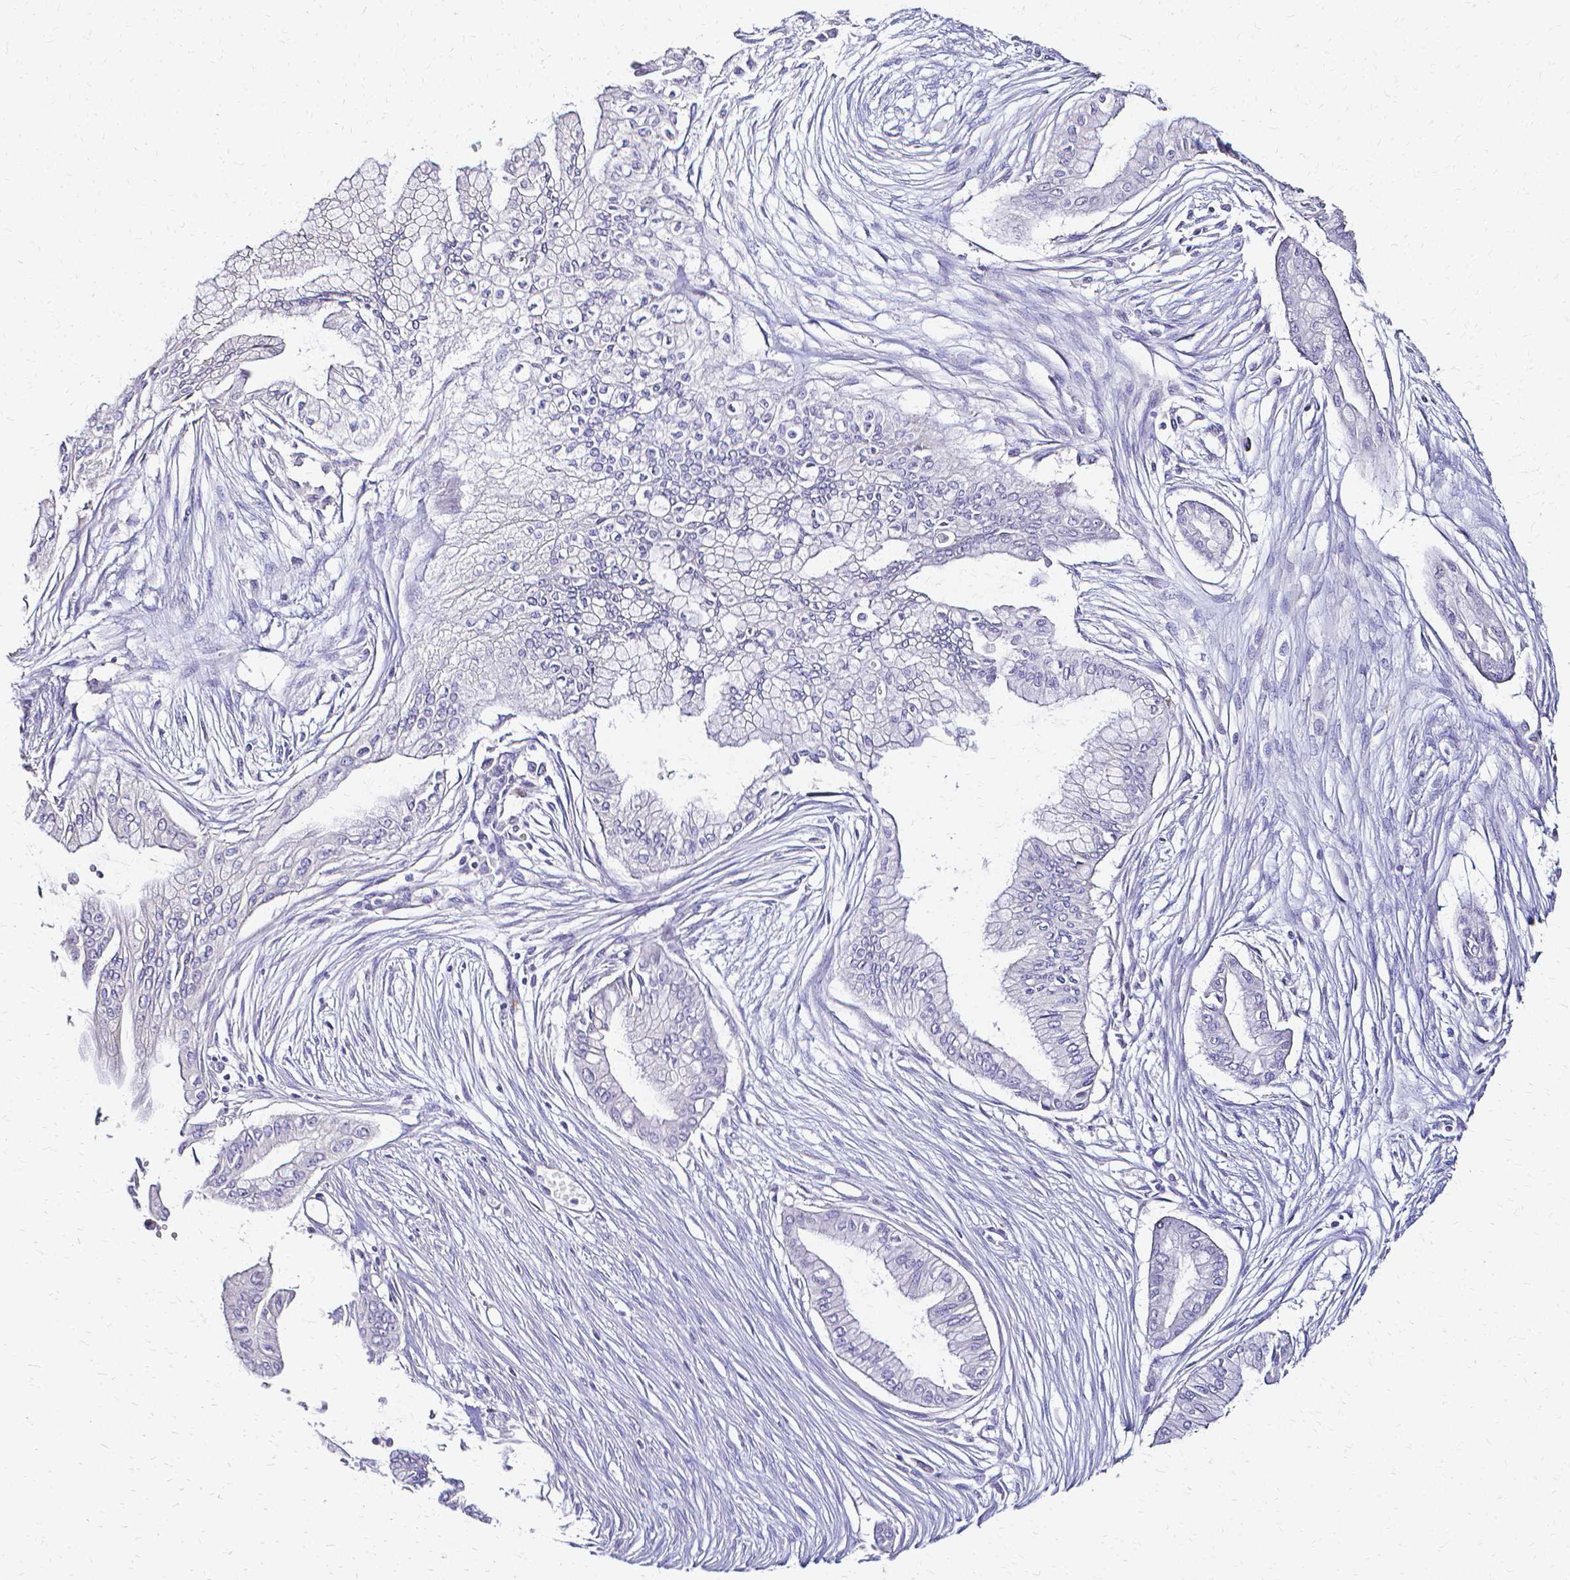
{"staining": {"intensity": "negative", "quantity": "none", "location": "none"}, "tissue": "pancreatic cancer", "cell_type": "Tumor cells", "image_type": "cancer", "snomed": [{"axis": "morphology", "description": "Adenocarcinoma, NOS"}, {"axis": "topography", "description": "Pancreas"}], "caption": "IHC image of neoplastic tissue: pancreatic adenocarcinoma stained with DAB (3,3'-diaminobenzidine) exhibits no significant protein positivity in tumor cells. (DAB immunohistochemistry, high magnification).", "gene": "CCNB1", "patient": {"sex": "female", "age": 68}}